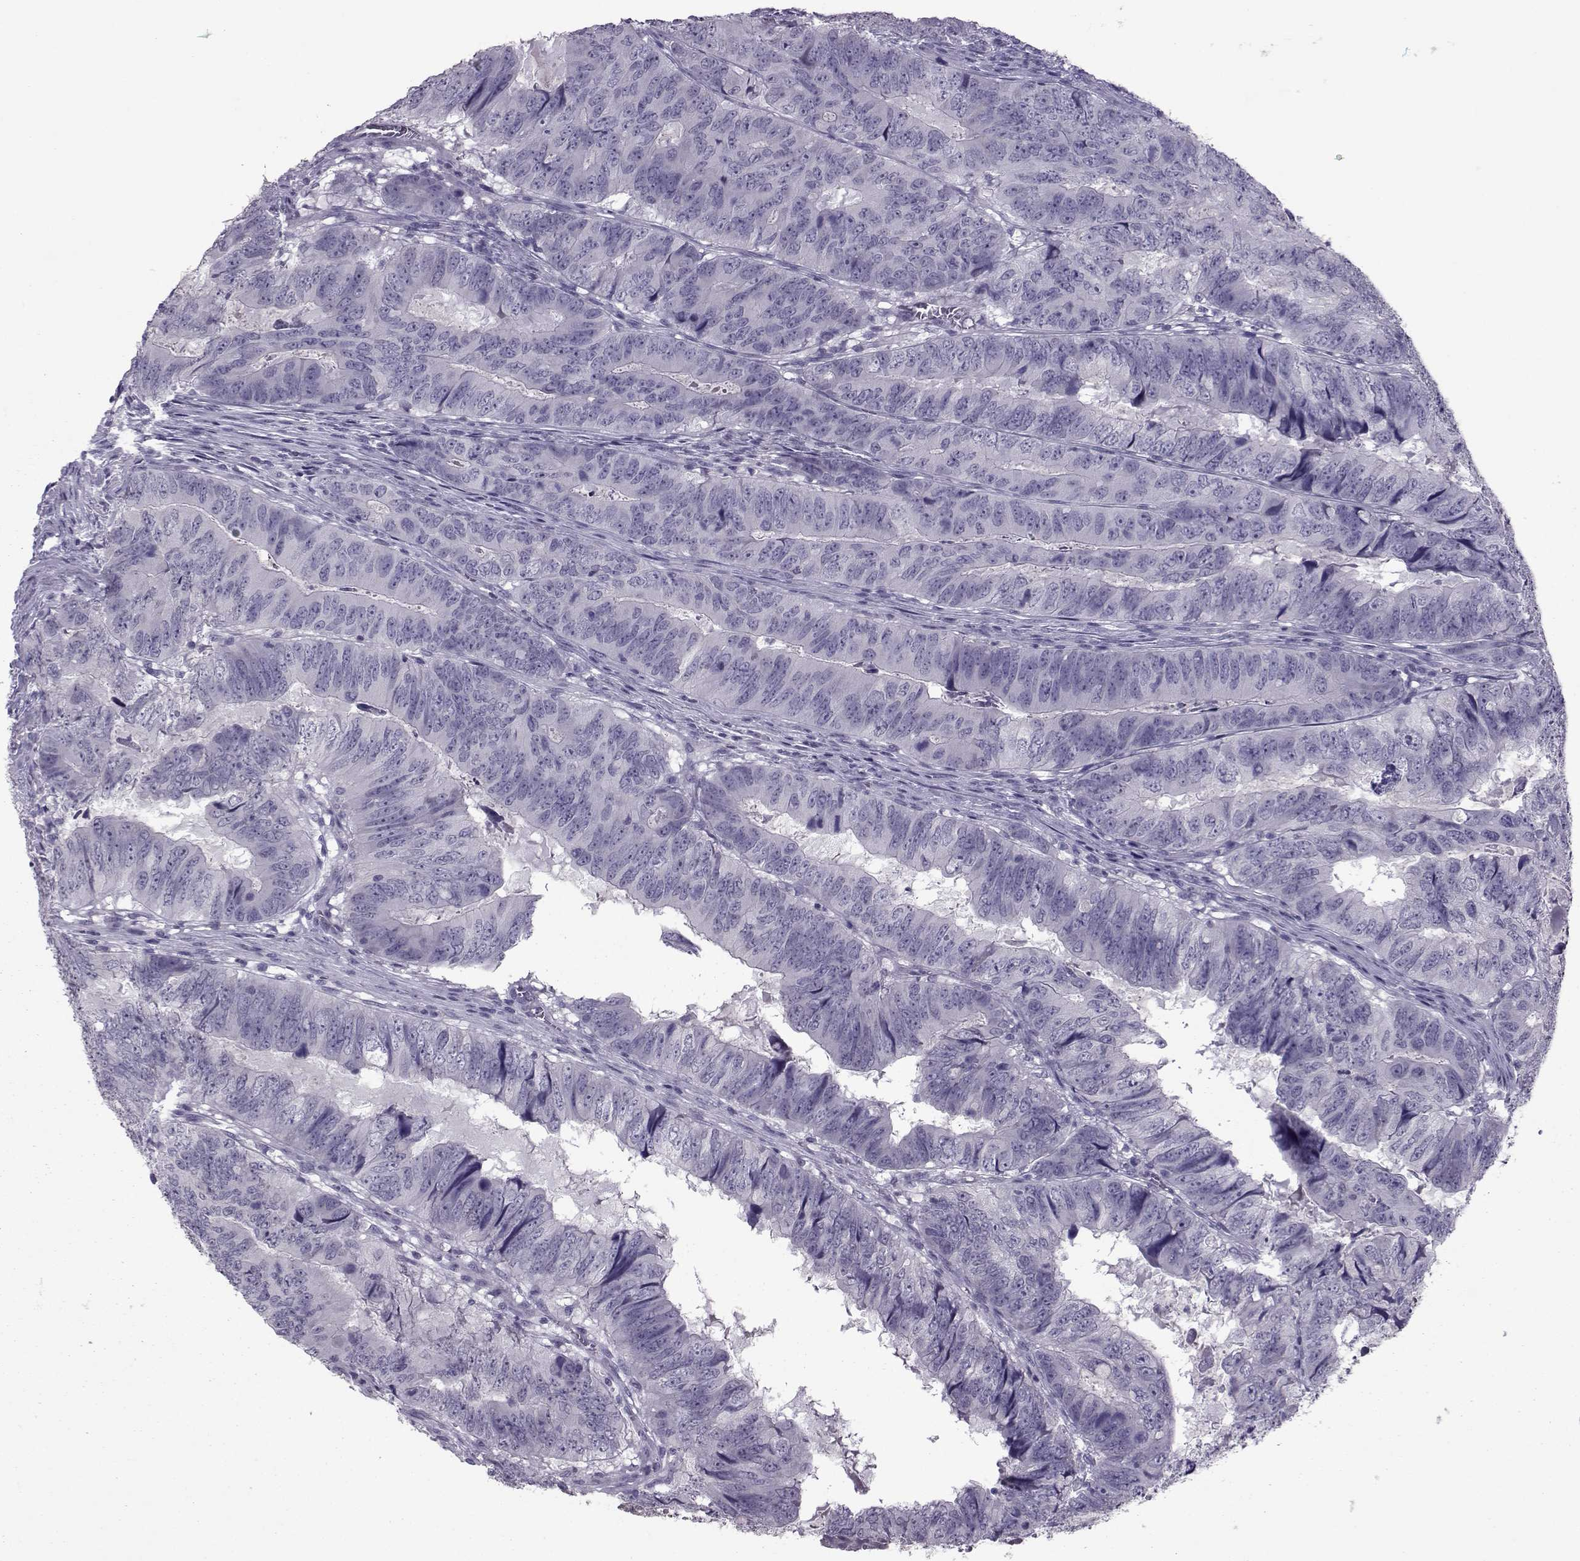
{"staining": {"intensity": "negative", "quantity": "none", "location": "none"}, "tissue": "colorectal cancer", "cell_type": "Tumor cells", "image_type": "cancer", "snomed": [{"axis": "morphology", "description": "Adenocarcinoma, NOS"}, {"axis": "topography", "description": "Colon"}], "caption": "This is a micrograph of immunohistochemistry staining of colorectal cancer, which shows no positivity in tumor cells.", "gene": "ASRGL1", "patient": {"sex": "male", "age": 79}}